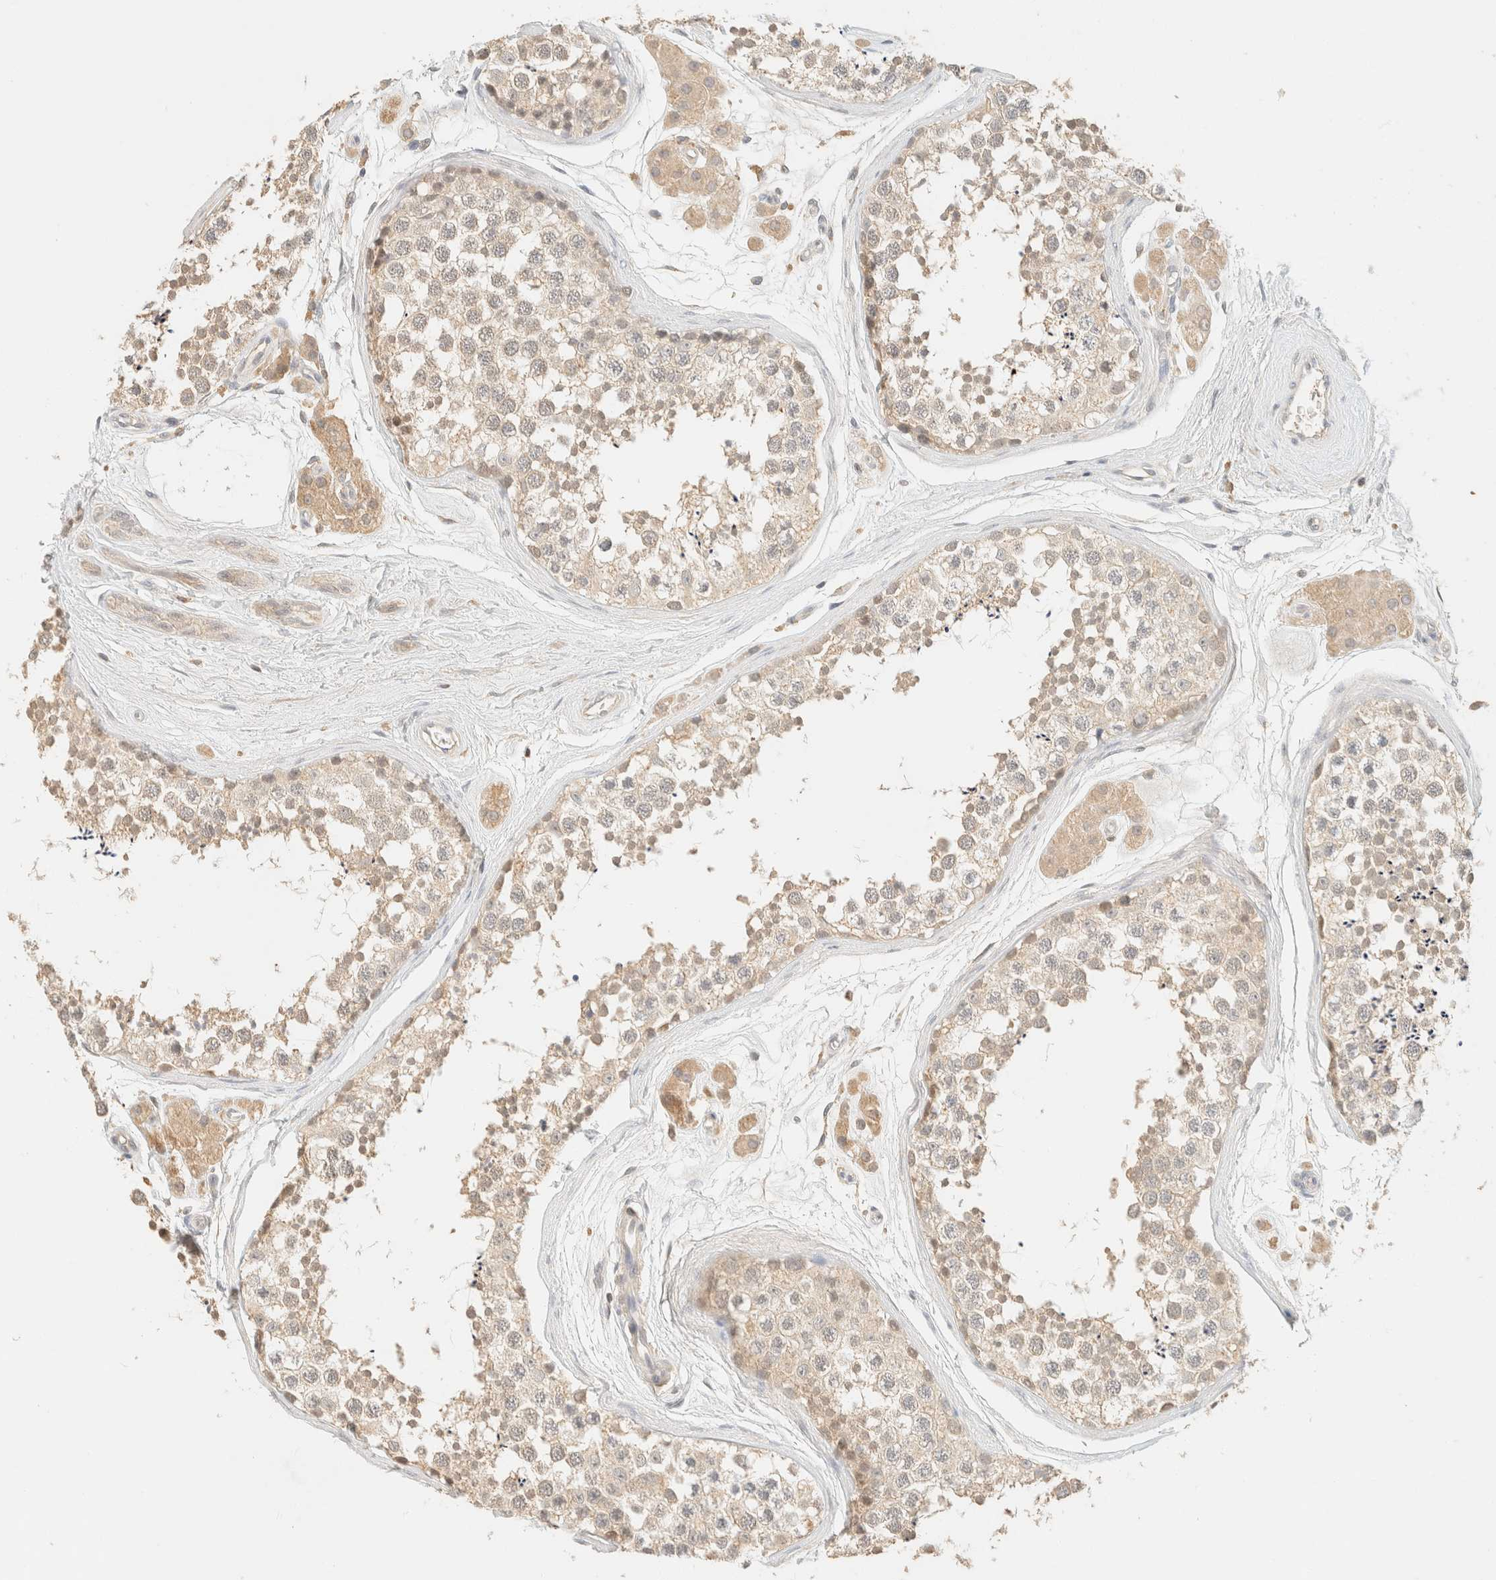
{"staining": {"intensity": "weak", "quantity": "<25%", "location": "cytoplasmic/membranous"}, "tissue": "testis", "cell_type": "Cells in seminiferous ducts", "image_type": "normal", "snomed": [{"axis": "morphology", "description": "Normal tissue, NOS"}, {"axis": "topography", "description": "Testis"}], "caption": "Cells in seminiferous ducts show no significant staining in benign testis. Brightfield microscopy of immunohistochemistry (IHC) stained with DAB (brown) and hematoxylin (blue), captured at high magnification.", "gene": "TIMD4", "patient": {"sex": "male", "age": 56}}